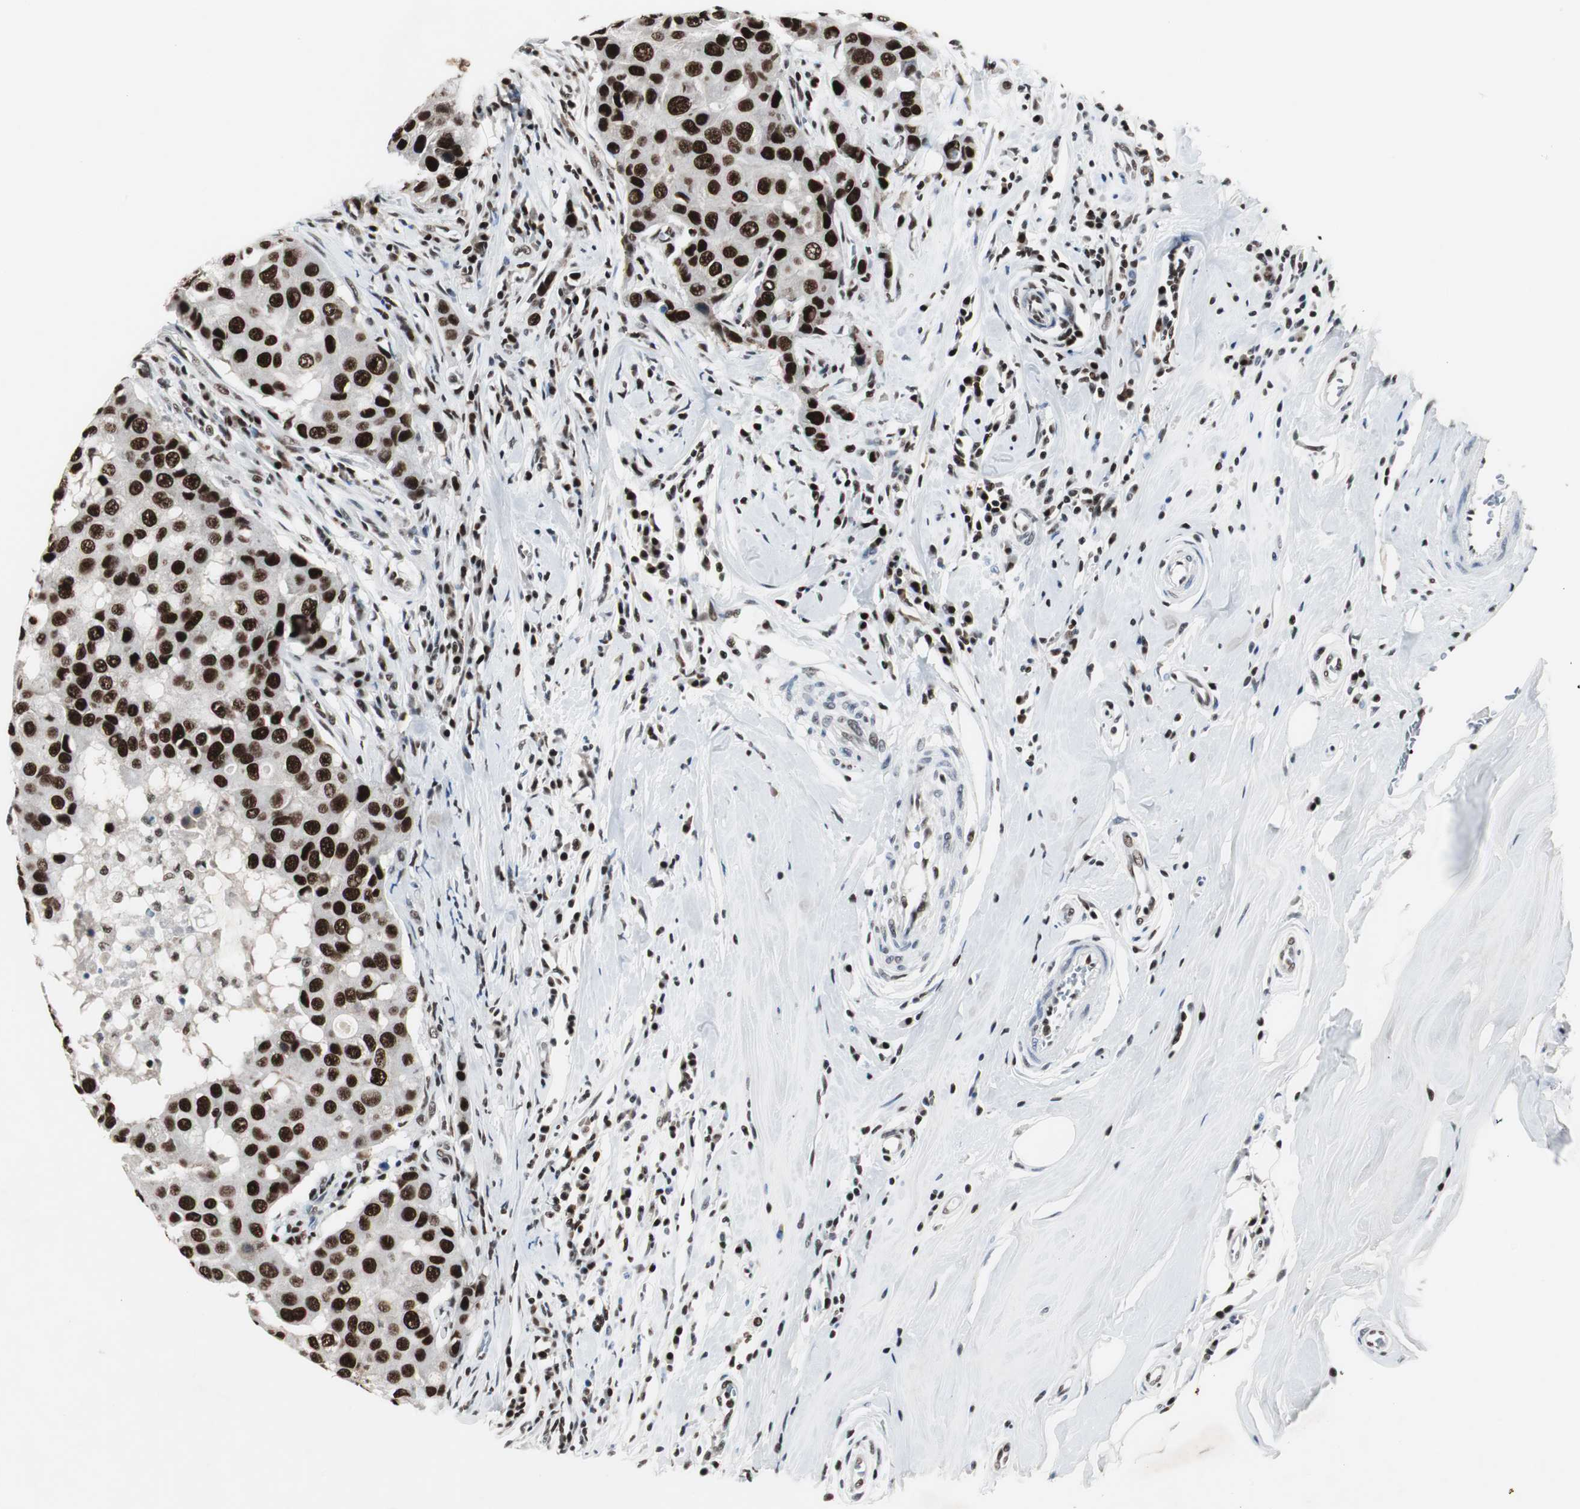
{"staining": {"intensity": "strong", "quantity": ">75%", "location": "nuclear"}, "tissue": "breast cancer", "cell_type": "Tumor cells", "image_type": "cancer", "snomed": [{"axis": "morphology", "description": "Duct carcinoma"}, {"axis": "topography", "description": "Breast"}], "caption": "Breast cancer stained with a protein marker shows strong staining in tumor cells.", "gene": "RAD9A", "patient": {"sex": "female", "age": 27}}